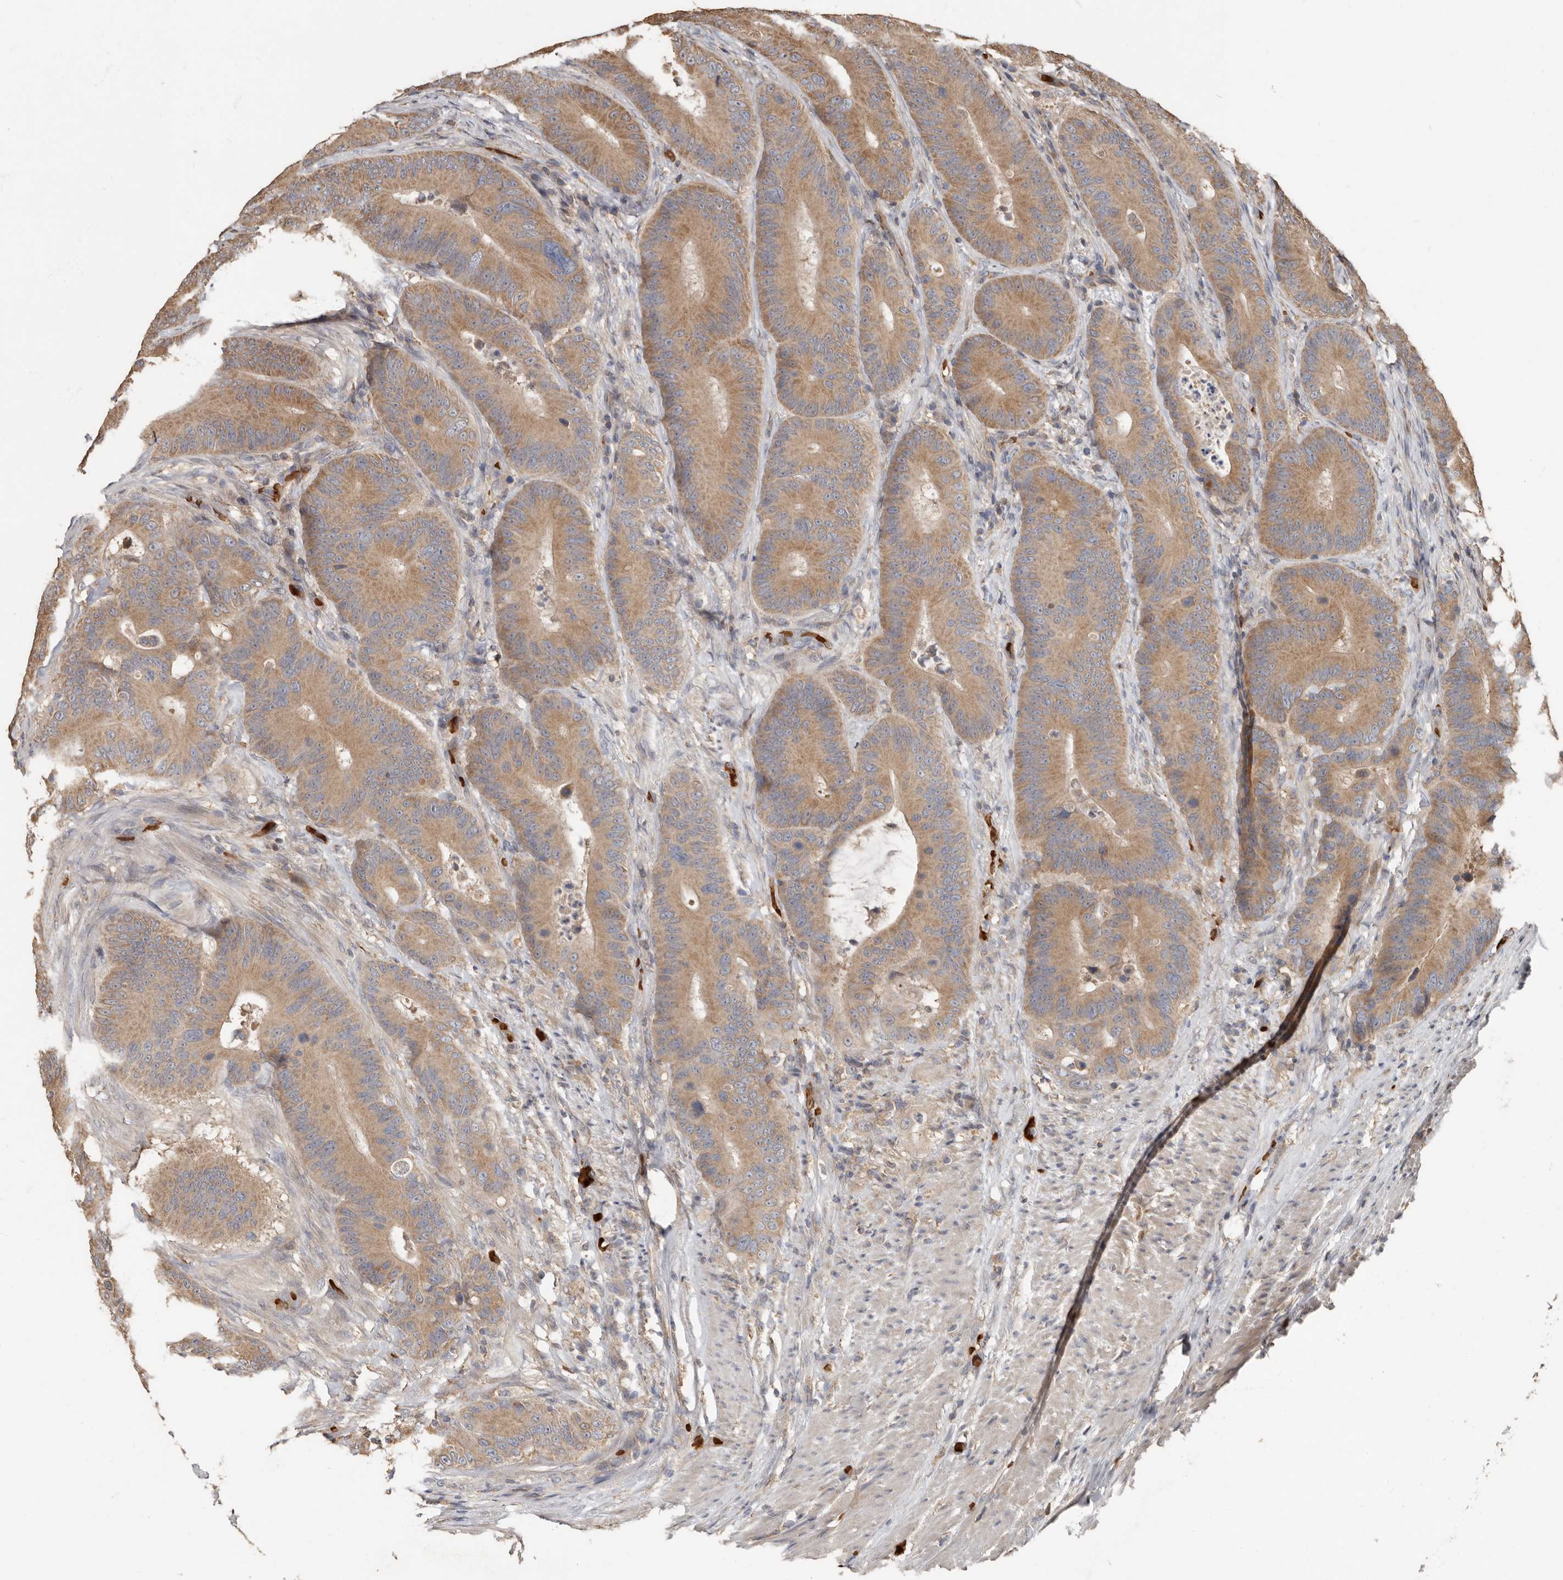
{"staining": {"intensity": "moderate", "quantity": ">75%", "location": "cytoplasmic/membranous"}, "tissue": "colorectal cancer", "cell_type": "Tumor cells", "image_type": "cancer", "snomed": [{"axis": "morphology", "description": "Adenocarcinoma, NOS"}, {"axis": "topography", "description": "Colon"}], "caption": "Human colorectal cancer stained with a protein marker demonstrates moderate staining in tumor cells.", "gene": "KIF26B", "patient": {"sex": "male", "age": 83}}